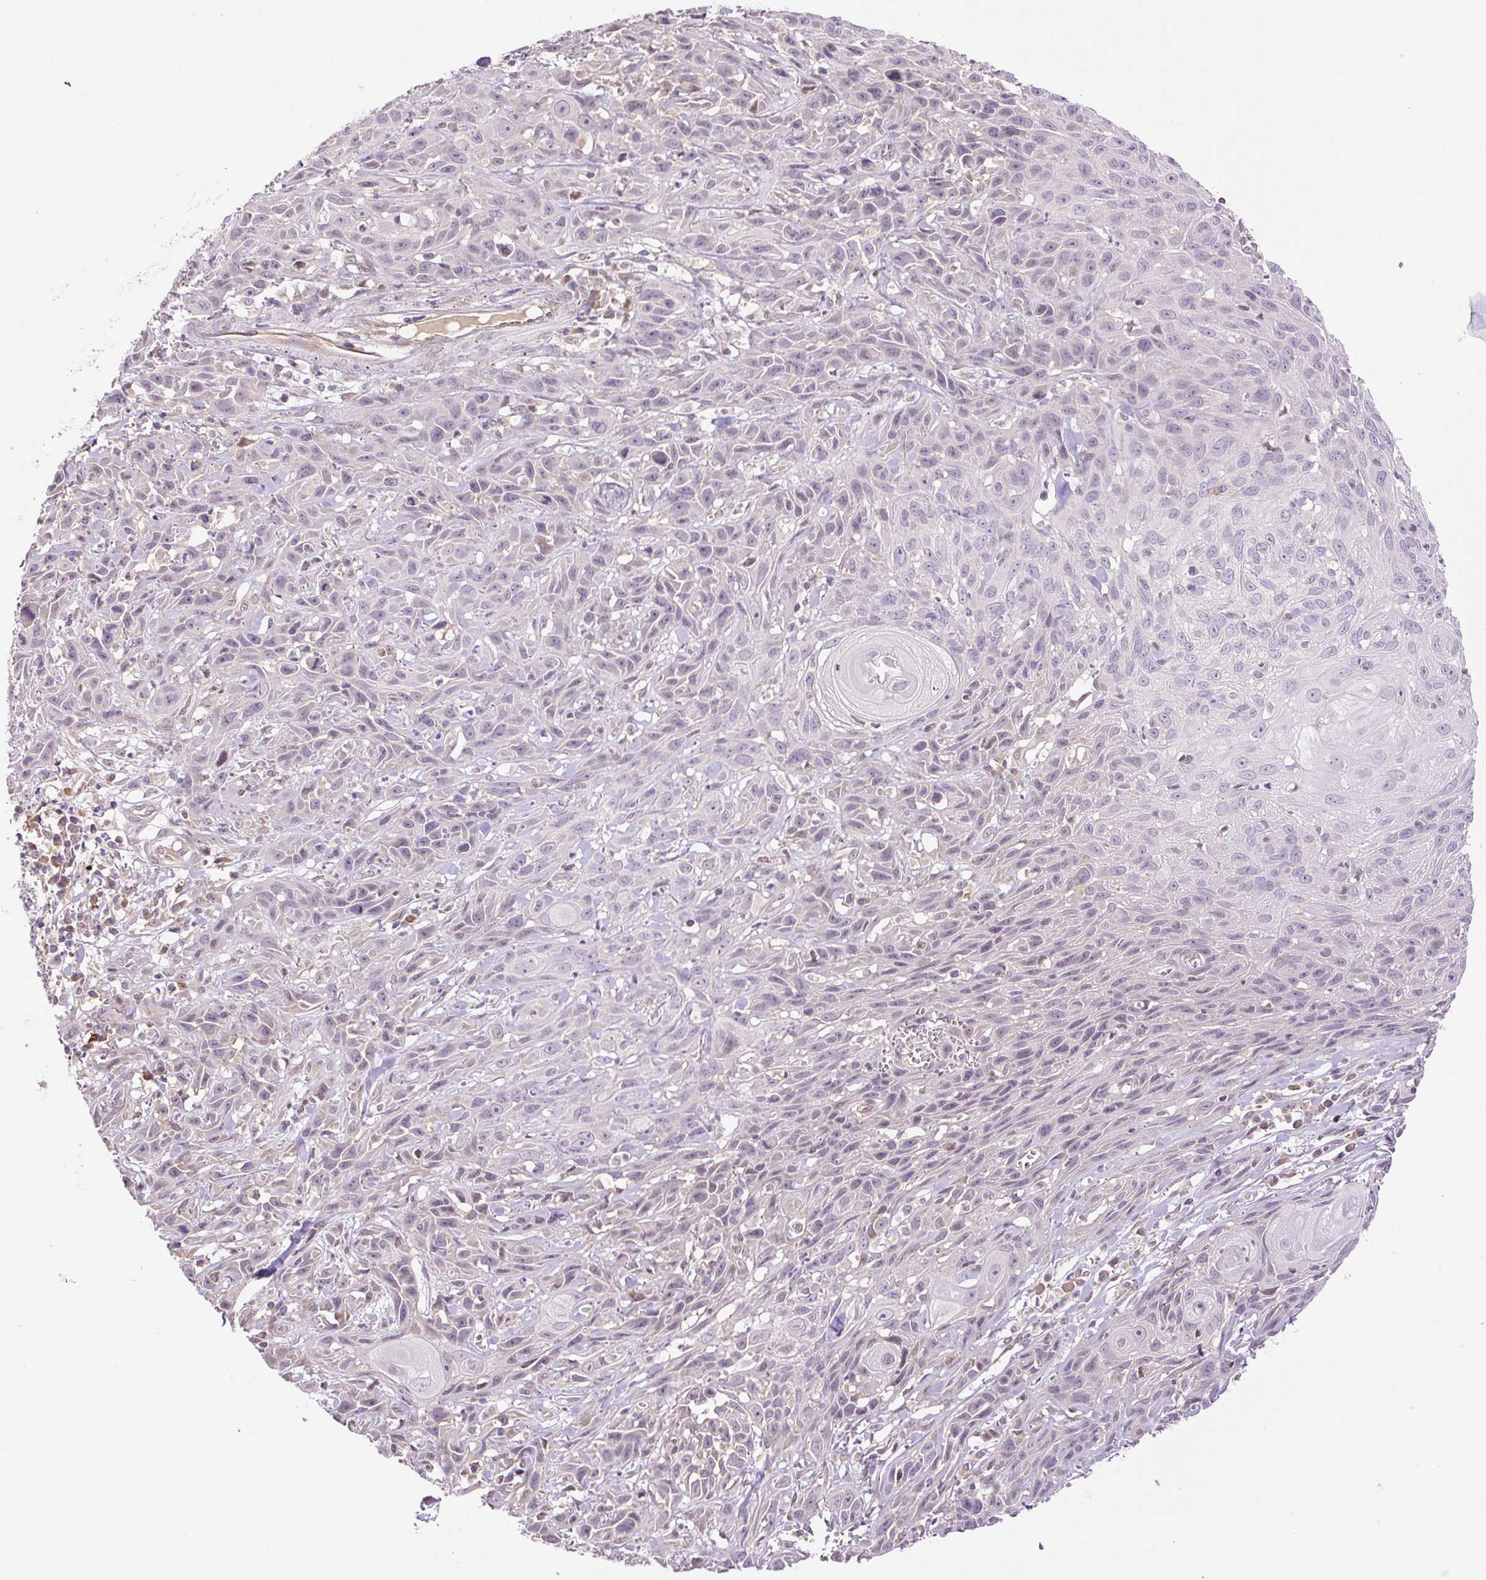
{"staining": {"intensity": "negative", "quantity": "none", "location": "none"}, "tissue": "skin cancer", "cell_type": "Tumor cells", "image_type": "cancer", "snomed": [{"axis": "morphology", "description": "Squamous cell carcinoma, NOS"}, {"axis": "topography", "description": "Skin"}, {"axis": "topography", "description": "Vulva"}], "caption": "Tumor cells show no significant staining in skin cancer.", "gene": "HABP4", "patient": {"sex": "female", "age": 83}}